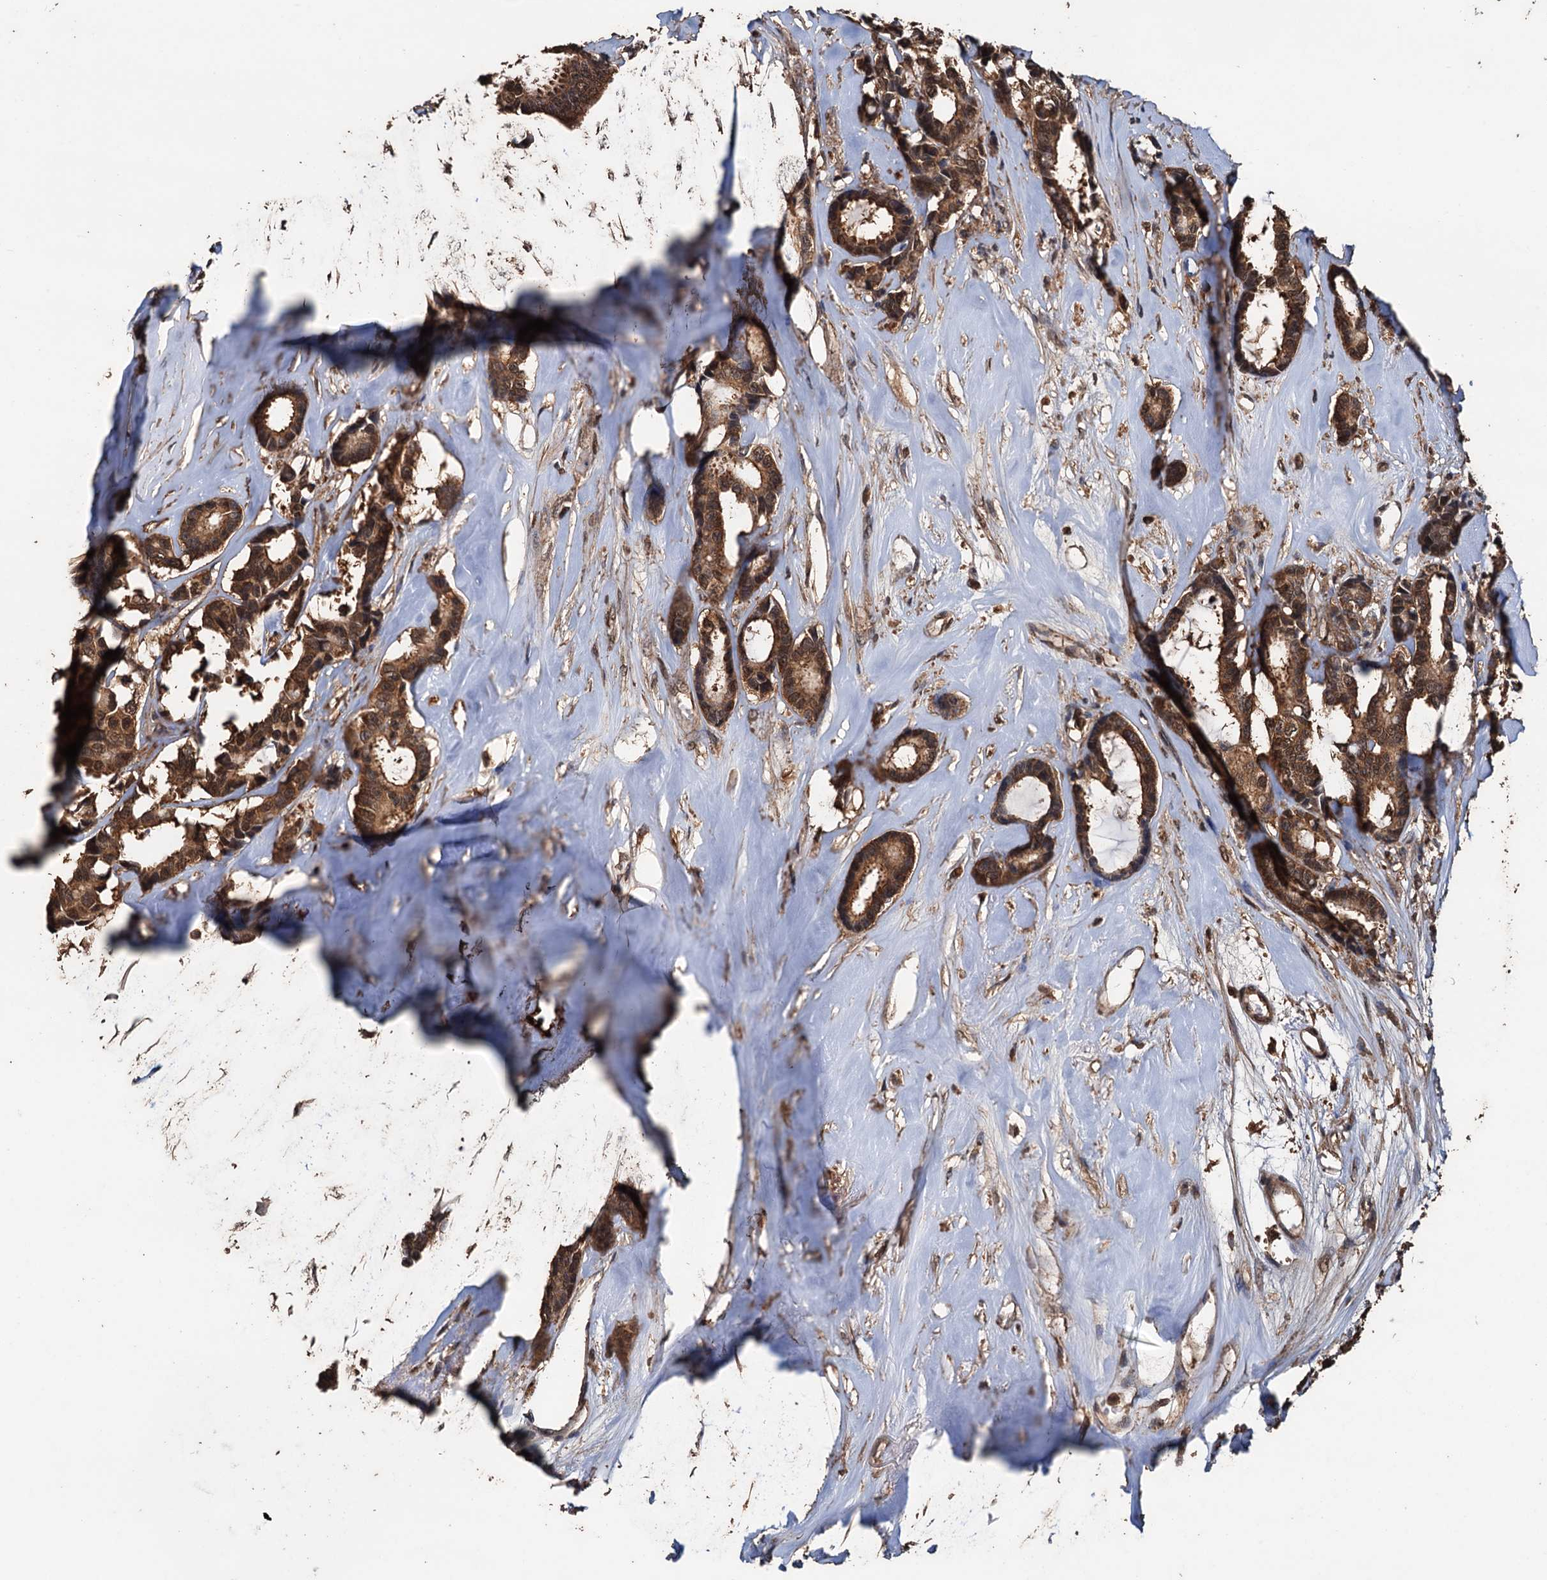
{"staining": {"intensity": "moderate", "quantity": ">75%", "location": "cytoplasmic/membranous,nuclear"}, "tissue": "breast cancer", "cell_type": "Tumor cells", "image_type": "cancer", "snomed": [{"axis": "morphology", "description": "Duct carcinoma"}, {"axis": "topography", "description": "Breast"}], "caption": "A brown stain highlights moderate cytoplasmic/membranous and nuclear staining of a protein in human breast cancer (invasive ductal carcinoma) tumor cells.", "gene": "PSMD9", "patient": {"sex": "female", "age": 87}}